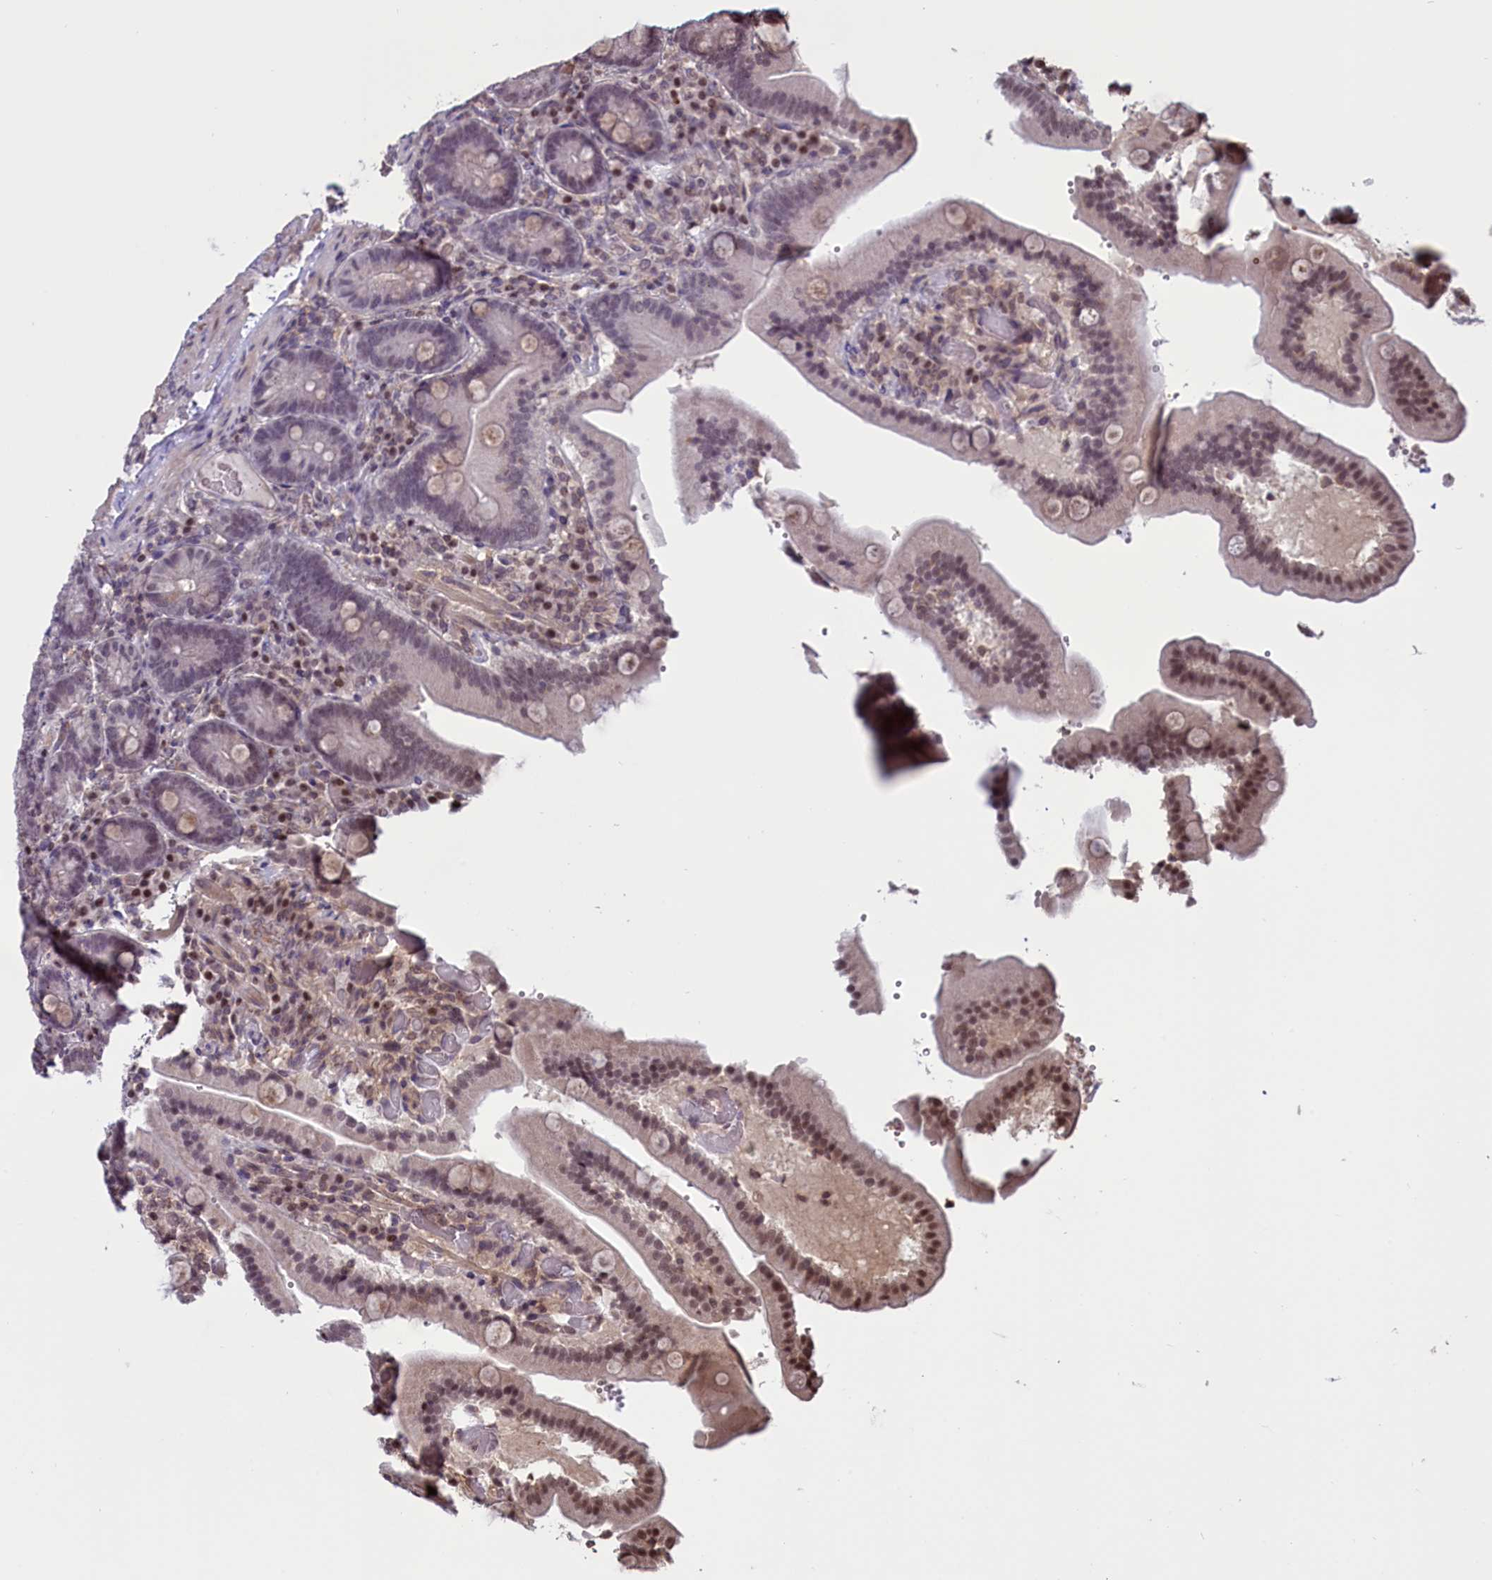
{"staining": {"intensity": "moderate", "quantity": "<25%", "location": "cytoplasmic/membranous,nuclear"}, "tissue": "duodenum", "cell_type": "Glandular cells", "image_type": "normal", "snomed": [{"axis": "morphology", "description": "Normal tissue, NOS"}, {"axis": "topography", "description": "Duodenum"}], "caption": "High-power microscopy captured an immunohistochemistry image of normal duodenum, revealing moderate cytoplasmic/membranous,nuclear staining in approximately <25% of glandular cells.", "gene": "SHFL", "patient": {"sex": "female", "age": 62}}